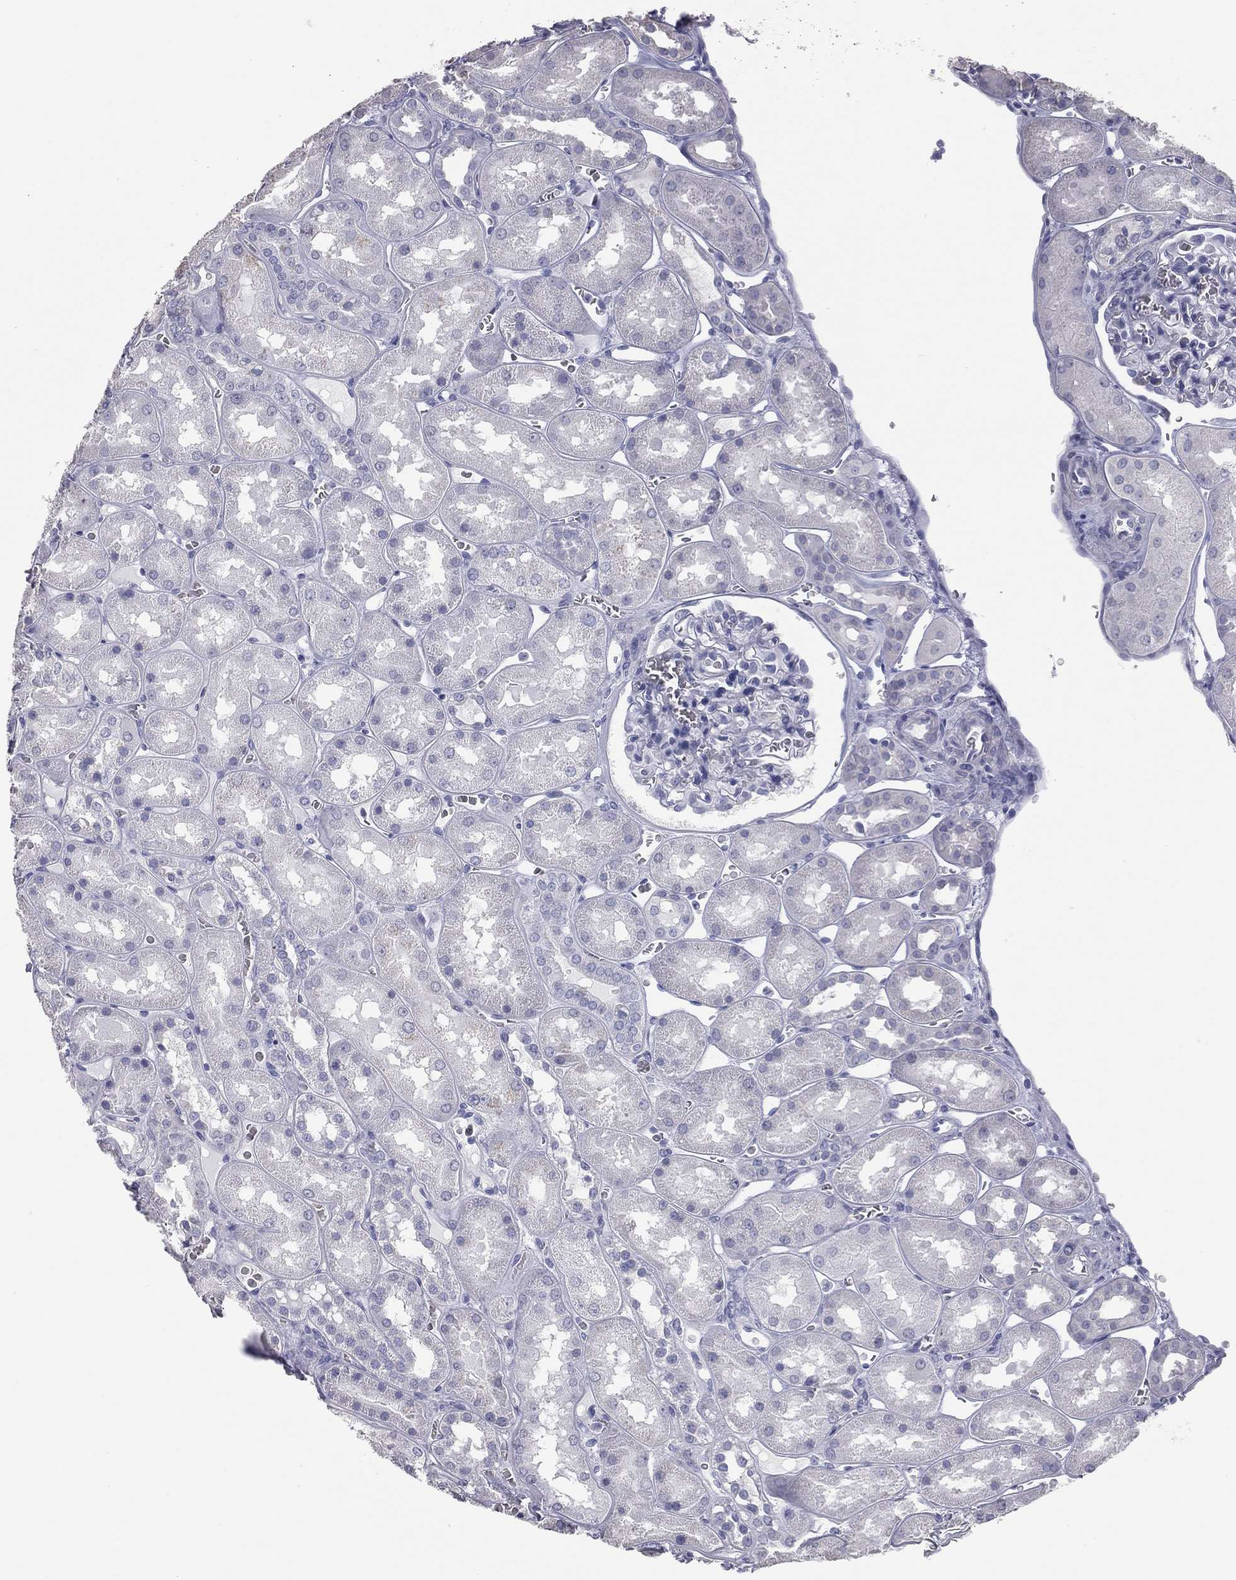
{"staining": {"intensity": "negative", "quantity": "none", "location": "none"}, "tissue": "kidney", "cell_type": "Cells in glomeruli", "image_type": "normal", "snomed": [{"axis": "morphology", "description": "Normal tissue, NOS"}, {"axis": "topography", "description": "Kidney"}], "caption": "This is an IHC image of normal human kidney. There is no positivity in cells in glomeruli.", "gene": "ESX1", "patient": {"sex": "male", "age": 73}}